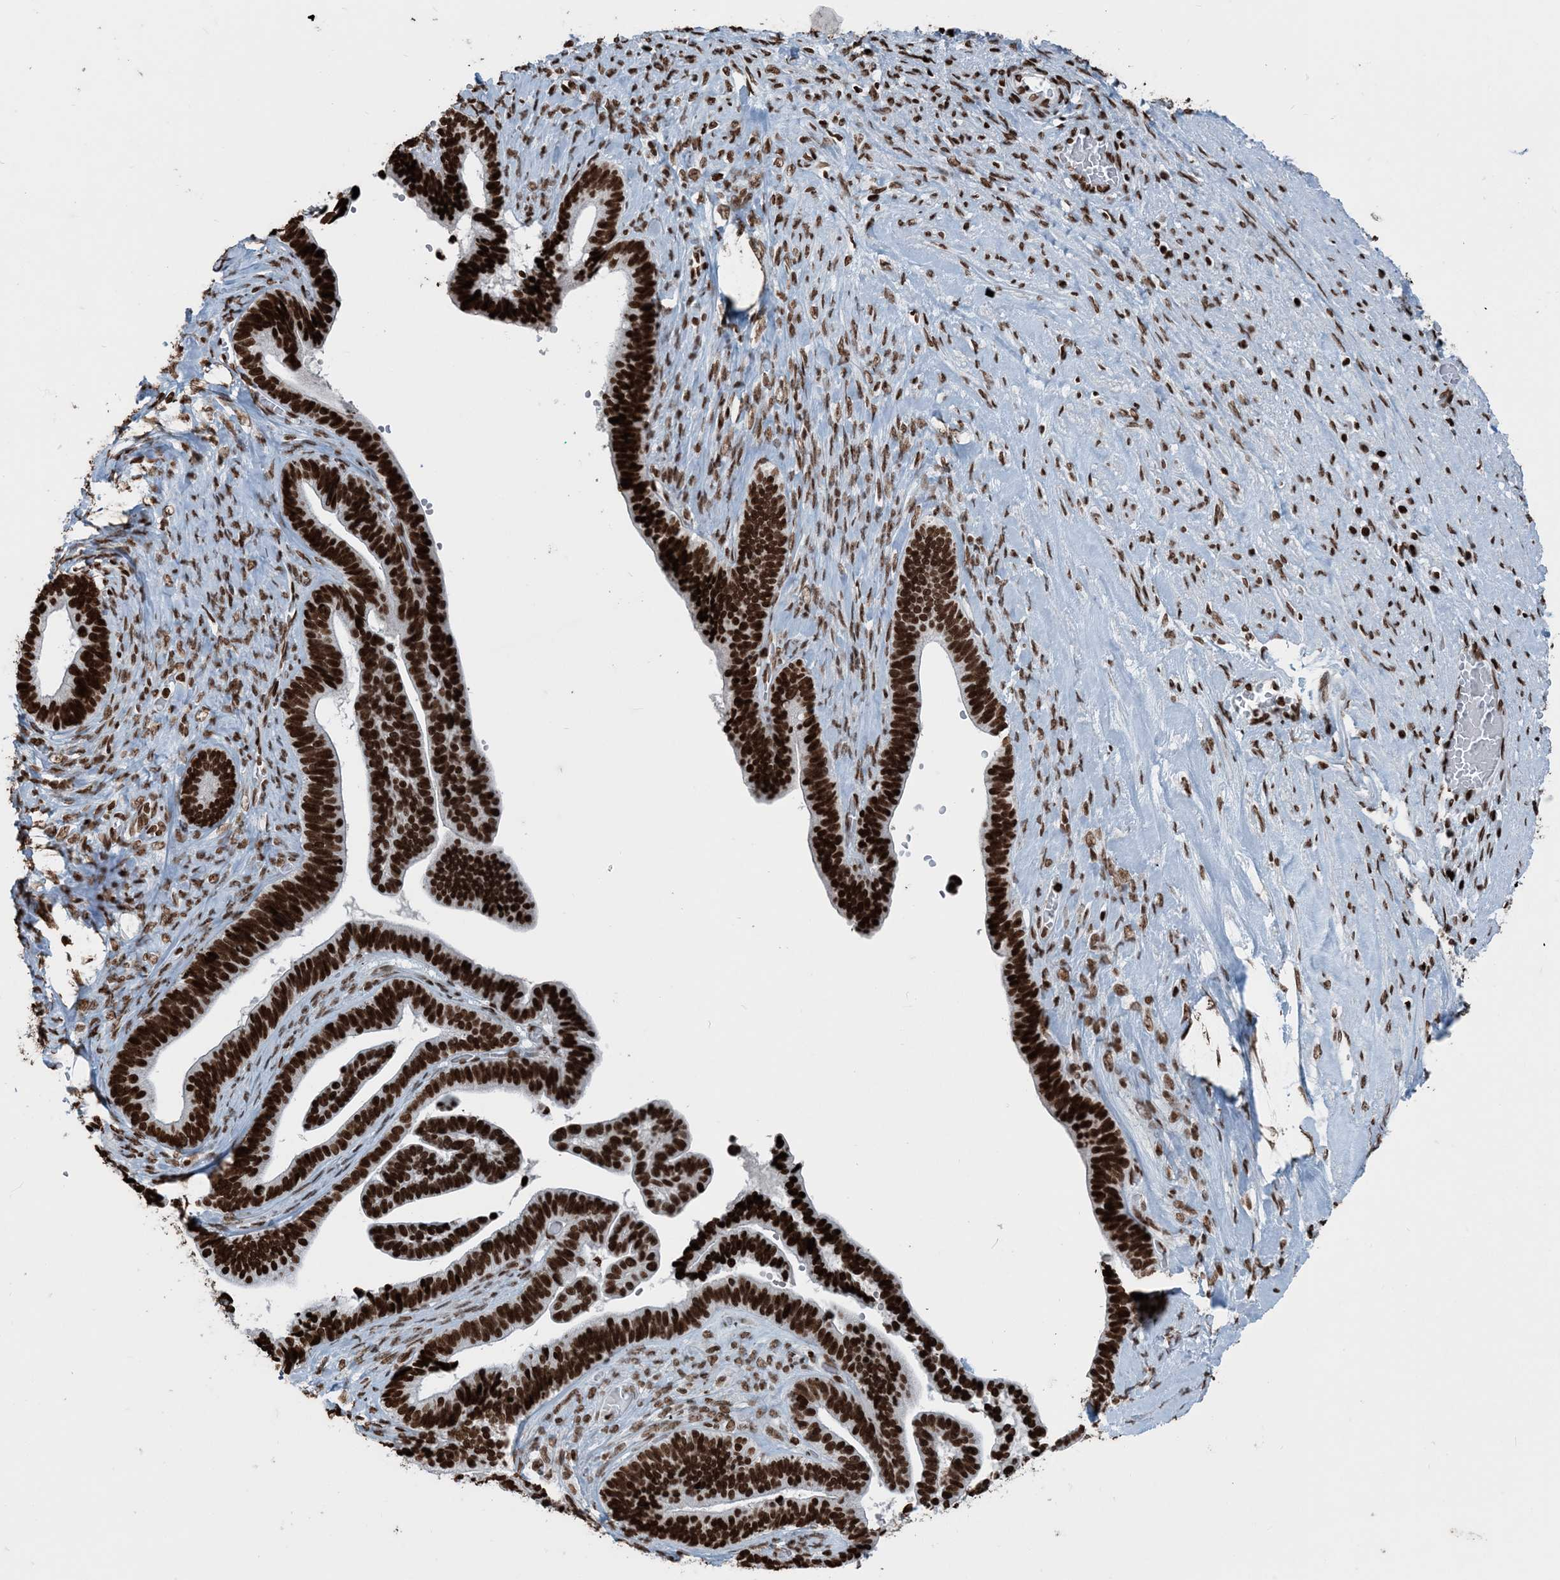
{"staining": {"intensity": "strong", "quantity": ">75%", "location": "nuclear"}, "tissue": "ovarian cancer", "cell_type": "Tumor cells", "image_type": "cancer", "snomed": [{"axis": "morphology", "description": "Cystadenocarcinoma, serous, NOS"}, {"axis": "topography", "description": "Ovary"}], "caption": "Human ovarian cancer (serous cystadenocarcinoma) stained for a protein (brown) displays strong nuclear positive positivity in approximately >75% of tumor cells.", "gene": "H3-3B", "patient": {"sex": "female", "age": 56}}